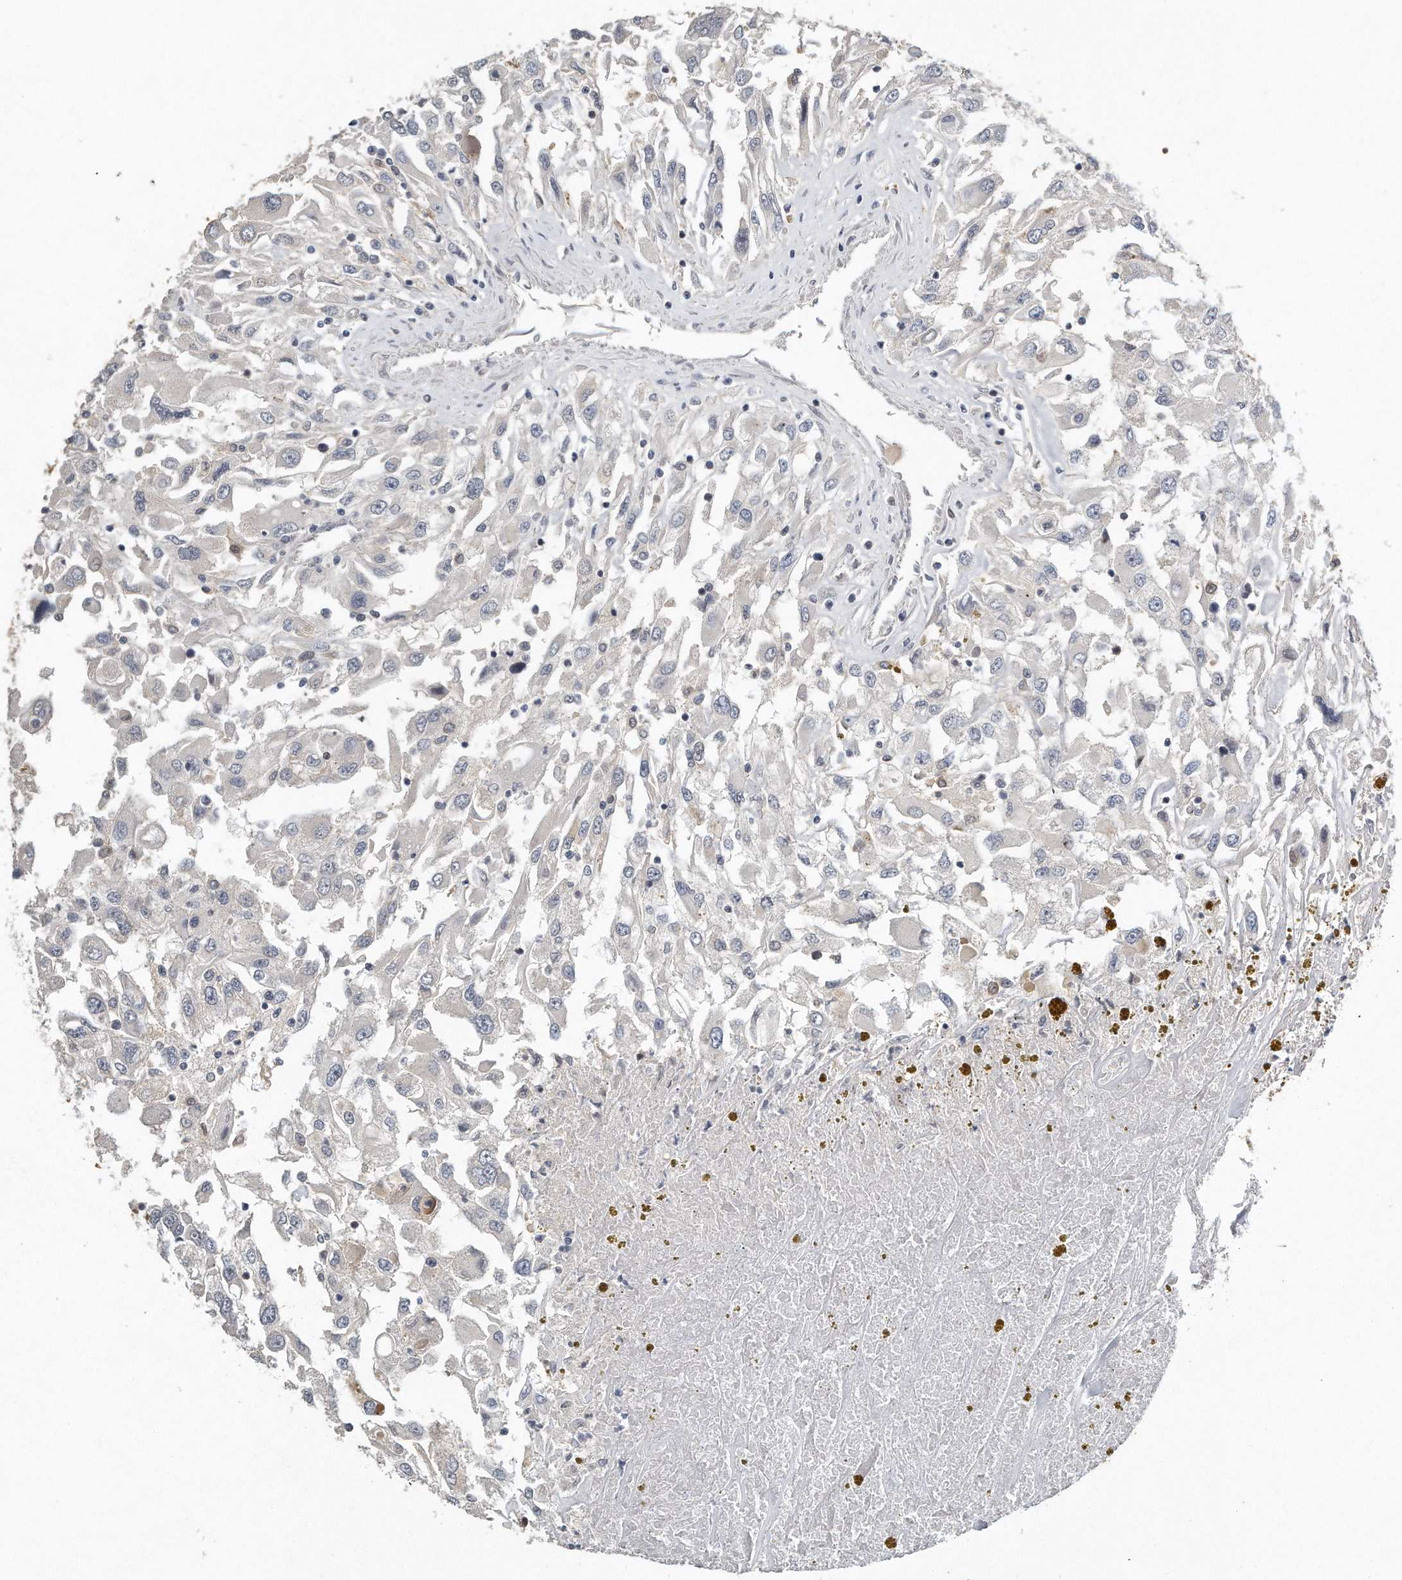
{"staining": {"intensity": "negative", "quantity": "none", "location": "none"}, "tissue": "renal cancer", "cell_type": "Tumor cells", "image_type": "cancer", "snomed": [{"axis": "morphology", "description": "Adenocarcinoma, NOS"}, {"axis": "topography", "description": "Kidney"}], "caption": "Immunohistochemistry photomicrograph of neoplastic tissue: renal cancer (adenocarcinoma) stained with DAB reveals no significant protein positivity in tumor cells. (DAB immunohistochemistry (IHC), high magnification).", "gene": "CAMK1", "patient": {"sex": "female", "age": 52}}